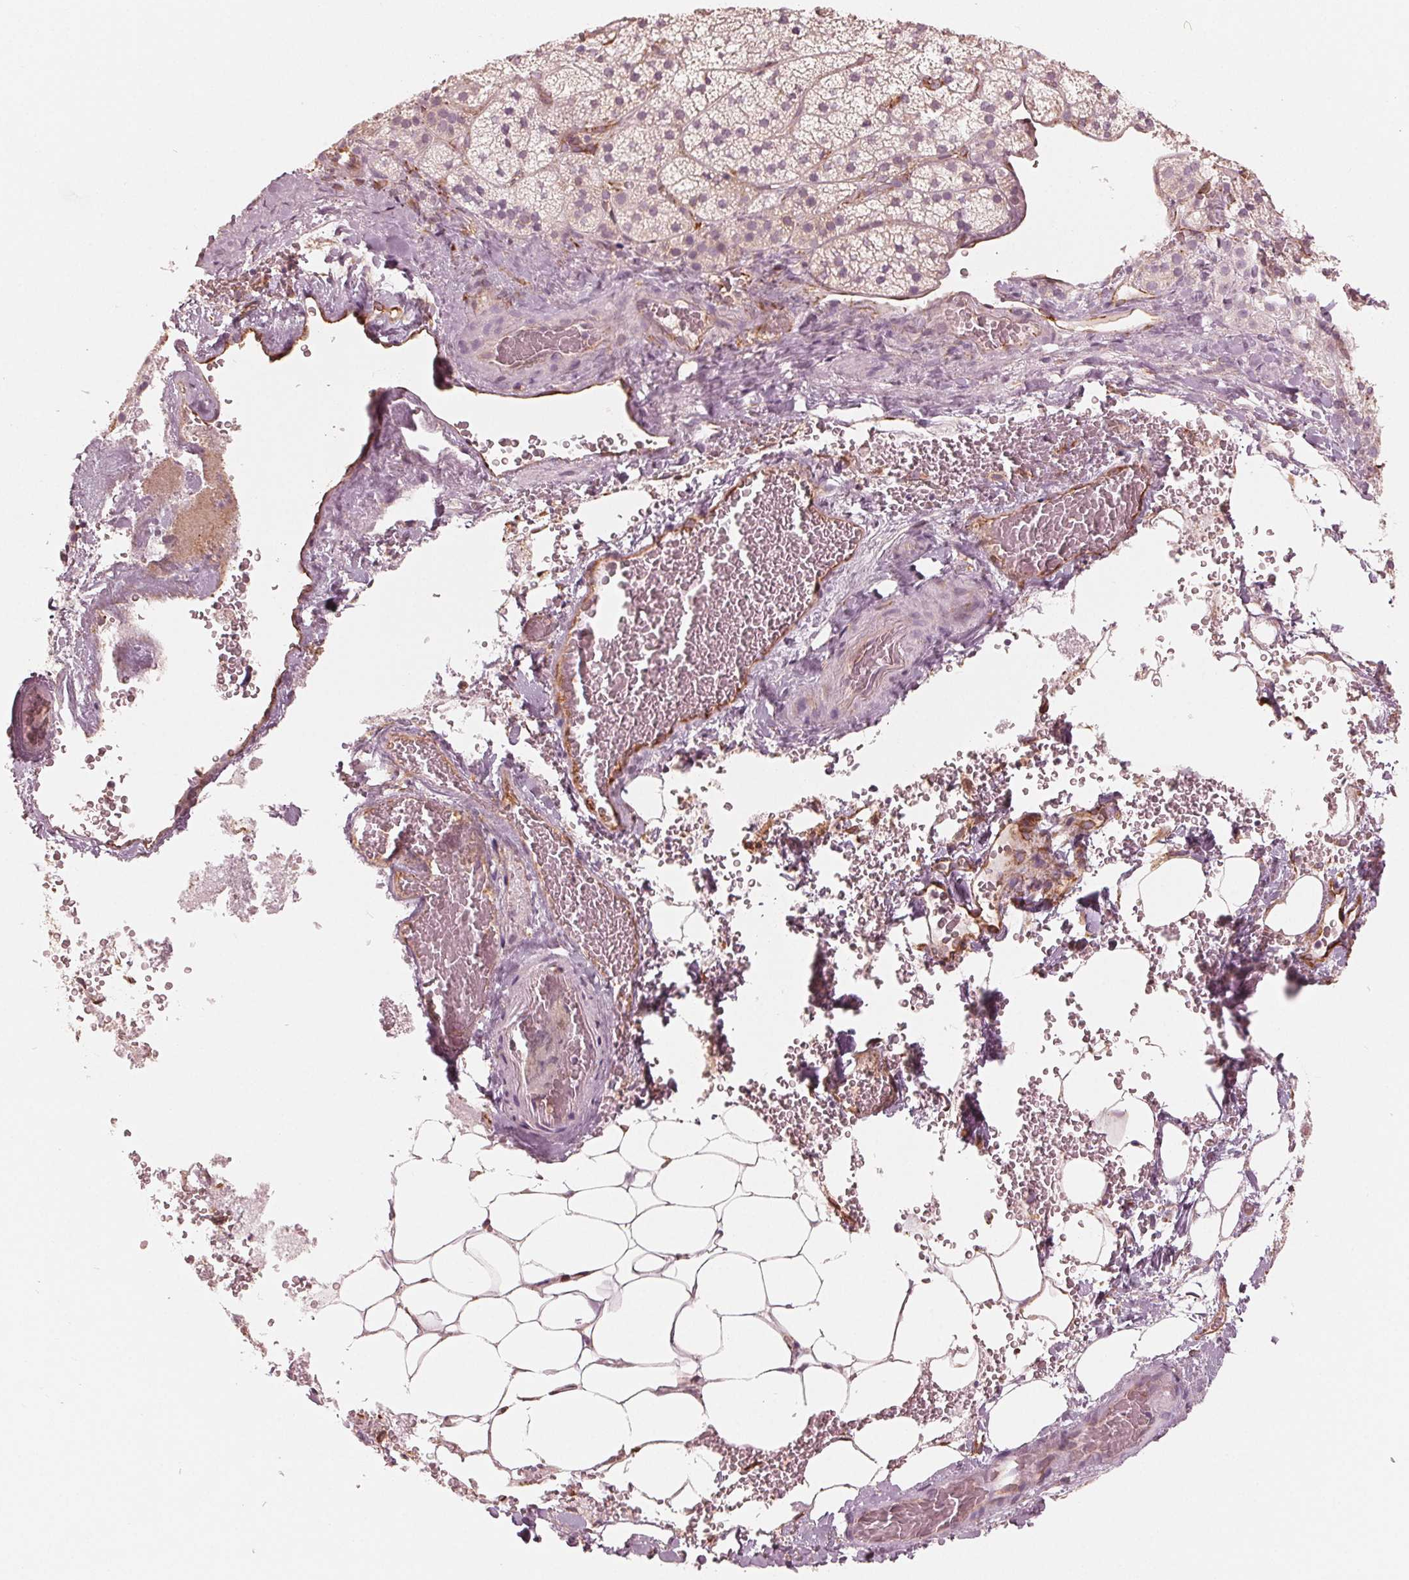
{"staining": {"intensity": "negative", "quantity": "none", "location": "none"}, "tissue": "adrenal gland", "cell_type": "Glandular cells", "image_type": "normal", "snomed": [{"axis": "morphology", "description": "Normal tissue, NOS"}, {"axis": "topography", "description": "Adrenal gland"}], "caption": "Normal adrenal gland was stained to show a protein in brown. There is no significant expression in glandular cells. The staining is performed using DAB (3,3'-diaminobenzidine) brown chromogen with nuclei counter-stained in using hematoxylin.", "gene": "IKBIP", "patient": {"sex": "male", "age": 53}}